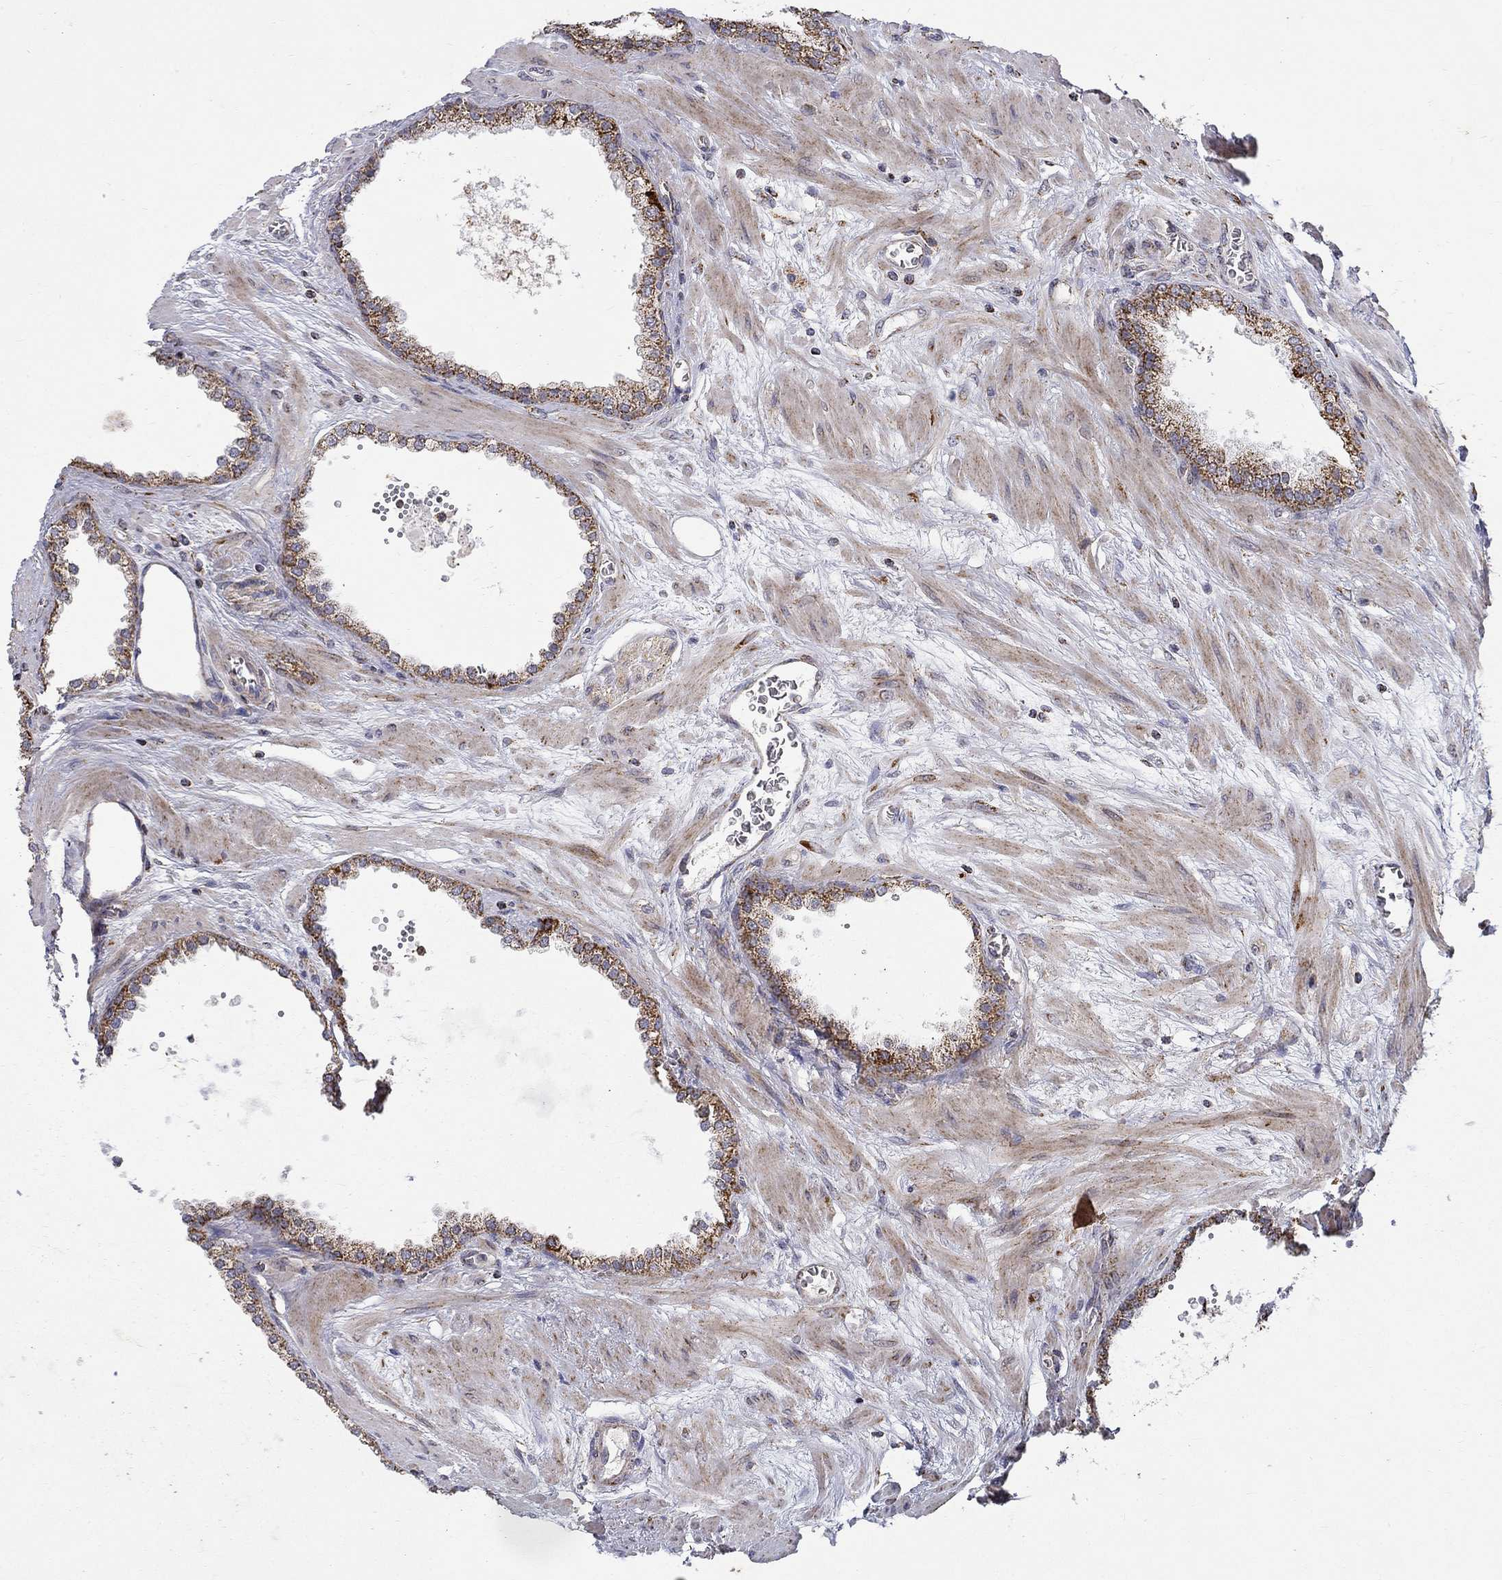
{"staining": {"intensity": "moderate", "quantity": ">75%", "location": "cytoplasmic/membranous"}, "tissue": "prostate cancer", "cell_type": "Tumor cells", "image_type": "cancer", "snomed": [{"axis": "morphology", "description": "Adenocarcinoma, NOS"}, {"axis": "topography", "description": "Prostate"}], "caption": "Brown immunohistochemical staining in prostate cancer demonstrates moderate cytoplasmic/membranous staining in approximately >75% of tumor cells.", "gene": "PCBP3", "patient": {"sex": "male", "age": 67}}